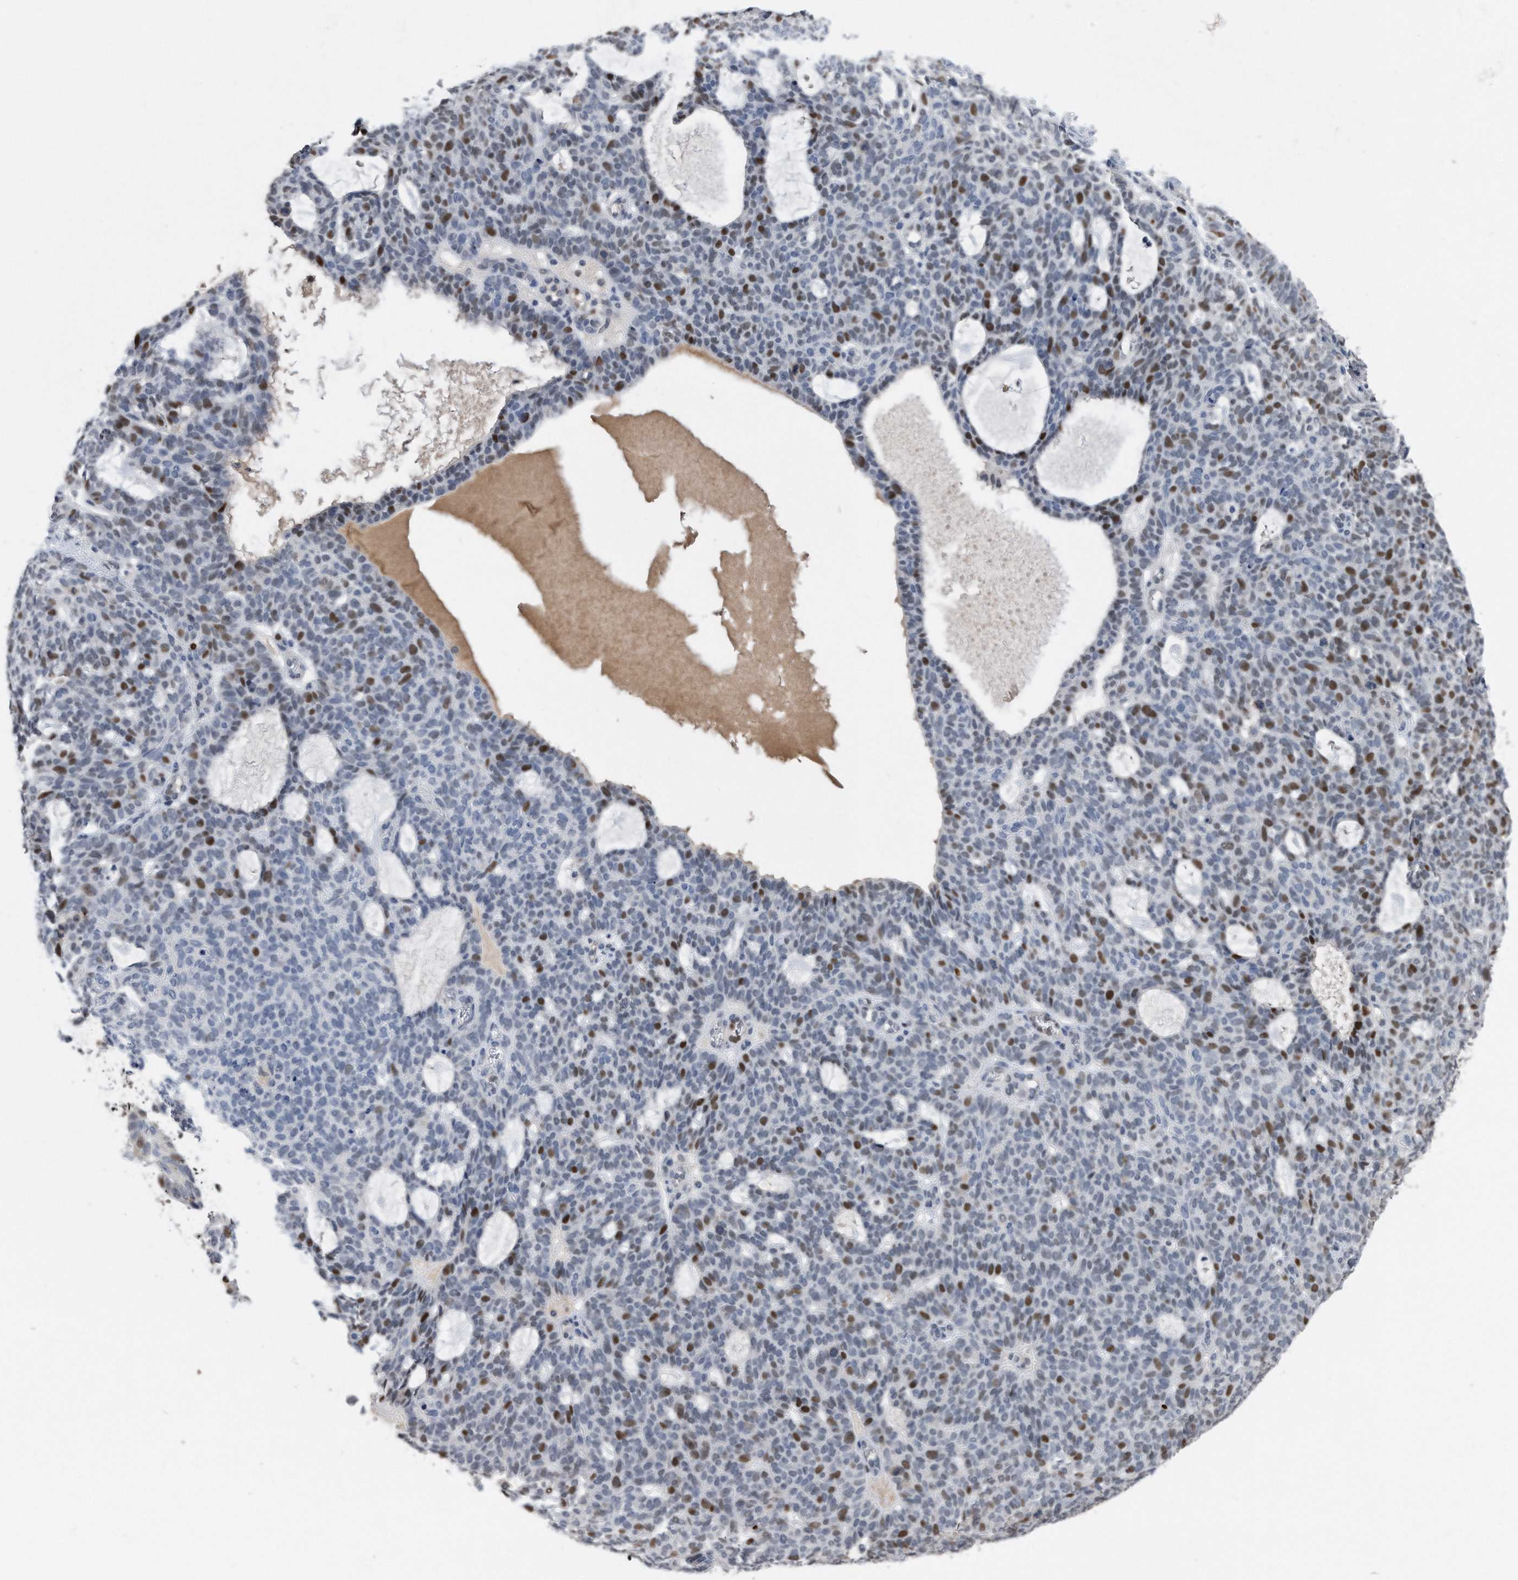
{"staining": {"intensity": "moderate", "quantity": "<25%", "location": "nuclear"}, "tissue": "skin cancer", "cell_type": "Tumor cells", "image_type": "cancer", "snomed": [{"axis": "morphology", "description": "Squamous cell carcinoma, NOS"}, {"axis": "topography", "description": "Skin"}], "caption": "Protein staining of skin squamous cell carcinoma tissue reveals moderate nuclear positivity in about <25% of tumor cells.", "gene": "PCNA", "patient": {"sex": "female", "age": 90}}